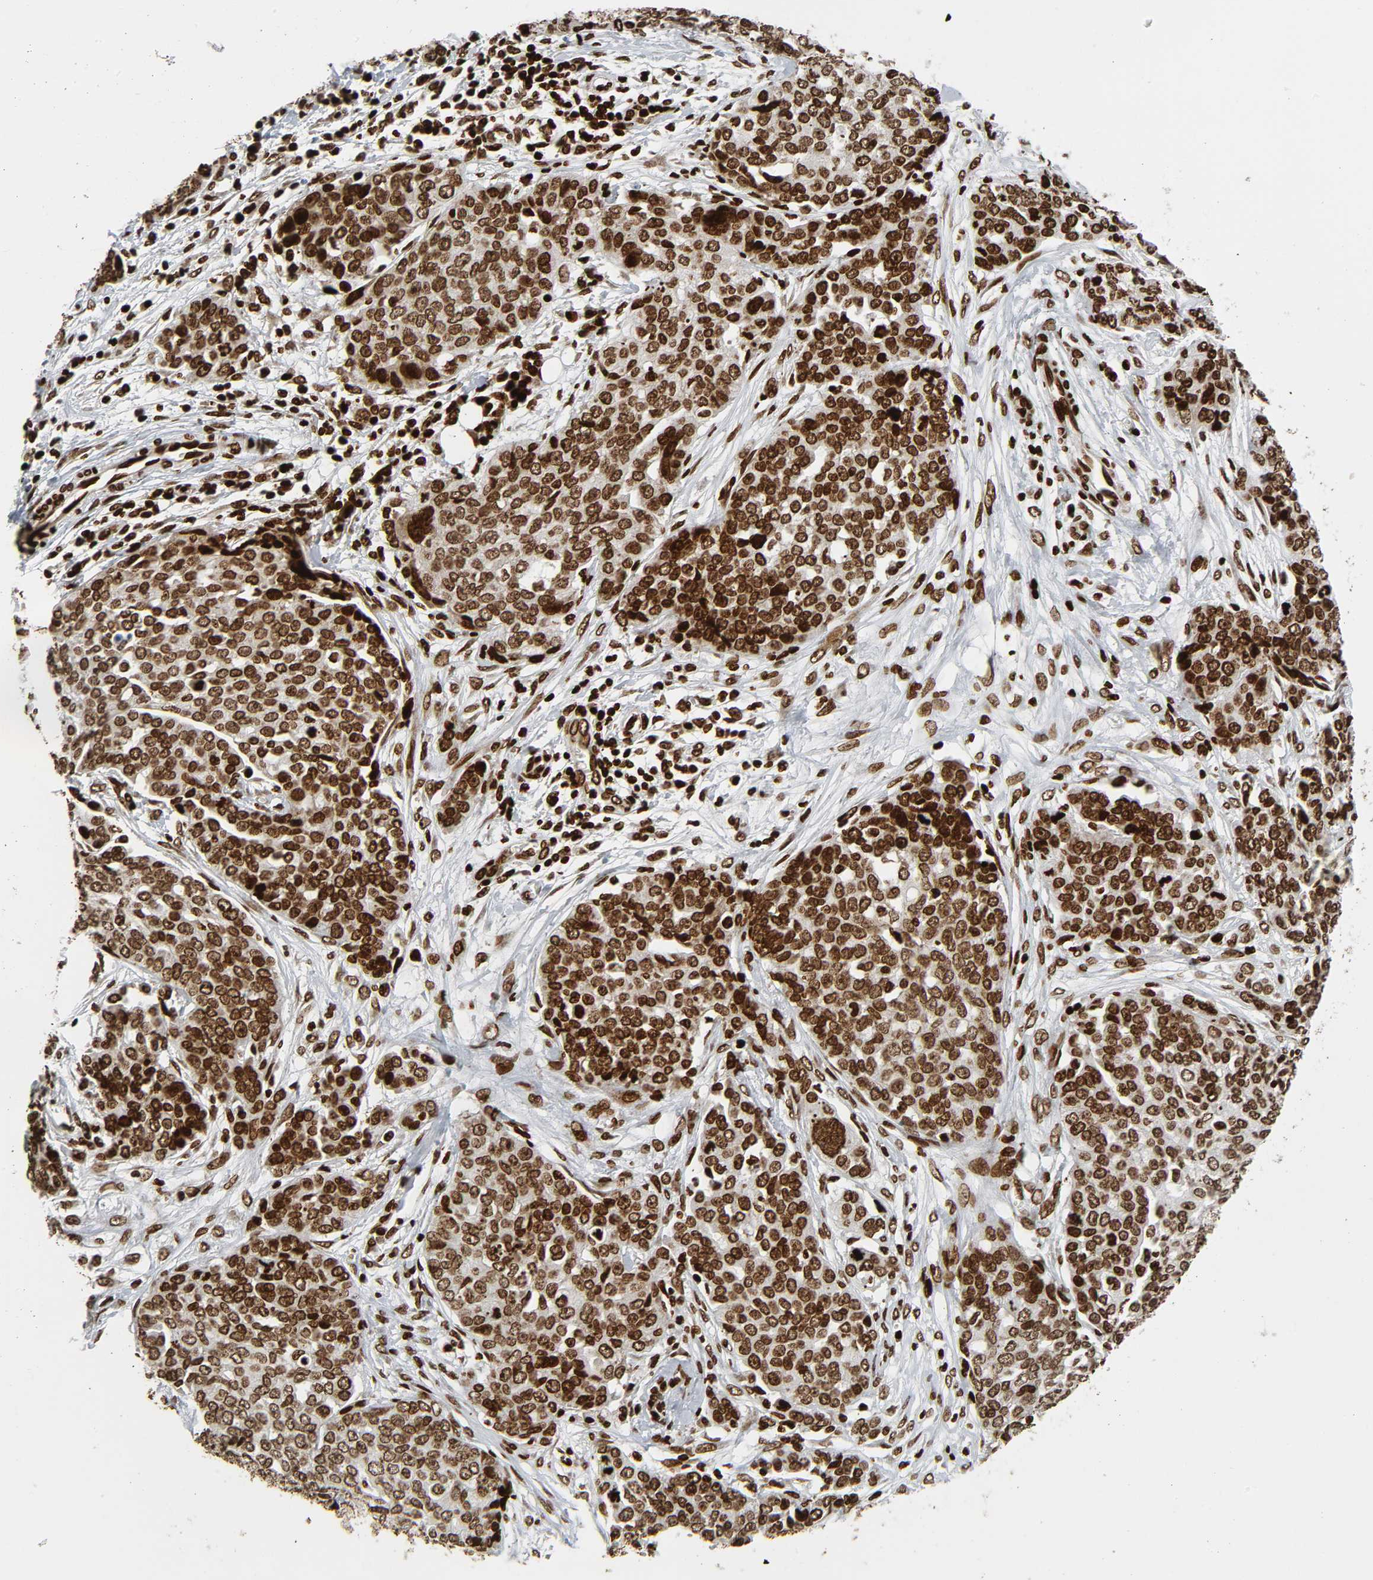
{"staining": {"intensity": "strong", "quantity": ">75%", "location": "nuclear"}, "tissue": "ovarian cancer", "cell_type": "Tumor cells", "image_type": "cancer", "snomed": [{"axis": "morphology", "description": "Cystadenocarcinoma, serous, NOS"}, {"axis": "topography", "description": "Soft tissue"}, {"axis": "topography", "description": "Ovary"}], "caption": "Ovarian serous cystadenocarcinoma stained for a protein displays strong nuclear positivity in tumor cells.", "gene": "RXRA", "patient": {"sex": "female", "age": 57}}